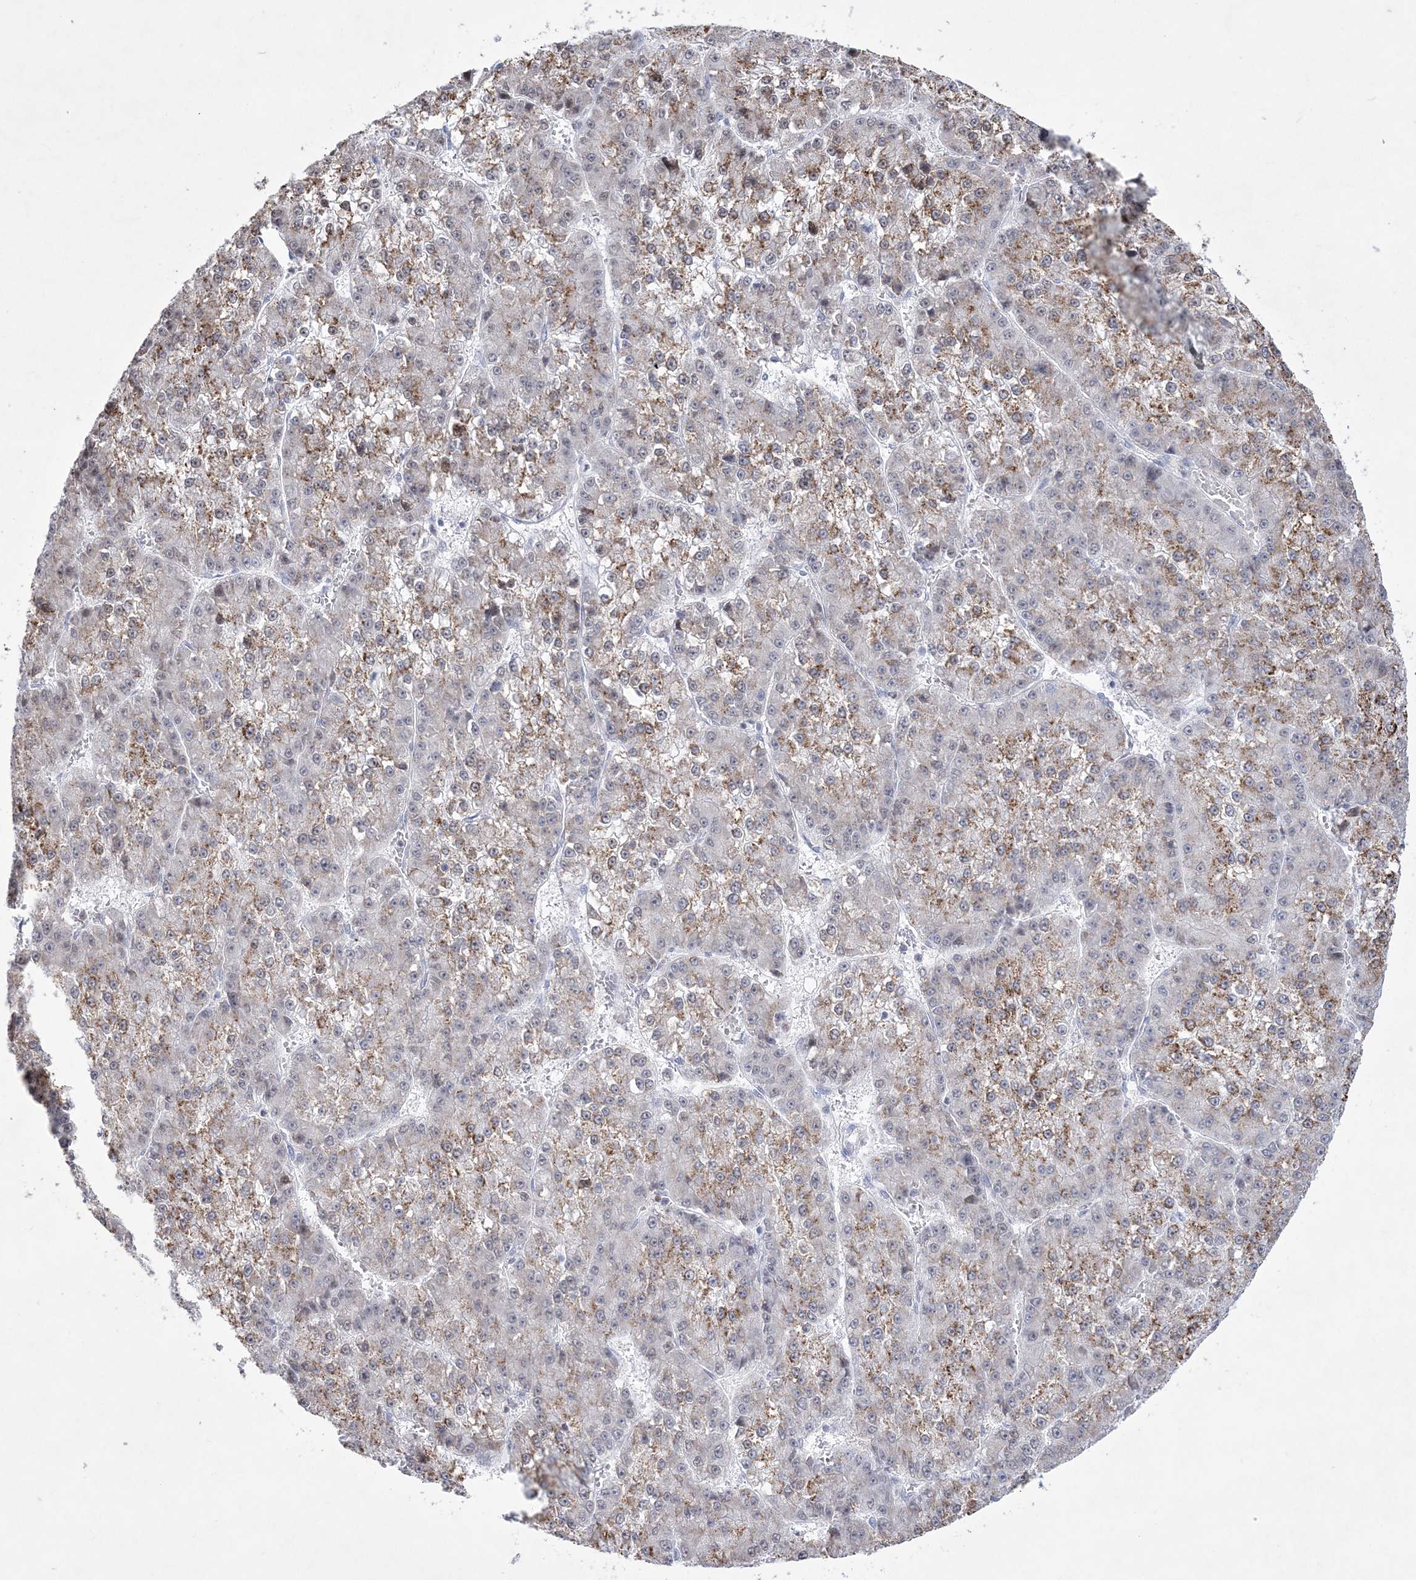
{"staining": {"intensity": "moderate", "quantity": "25%-75%", "location": "cytoplasmic/membranous"}, "tissue": "liver cancer", "cell_type": "Tumor cells", "image_type": "cancer", "snomed": [{"axis": "morphology", "description": "Carcinoma, Hepatocellular, NOS"}, {"axis": "topography", "description": "Liver"}], "caption": "The histopathology image exhibits a brown stain indicating the presence of a protein in the cytoplasmic/membranous of tumor cells in liver hepatocellular carcinoma.", "gene": "WDR27", "patient": {"sex": "female", "age": 73}}